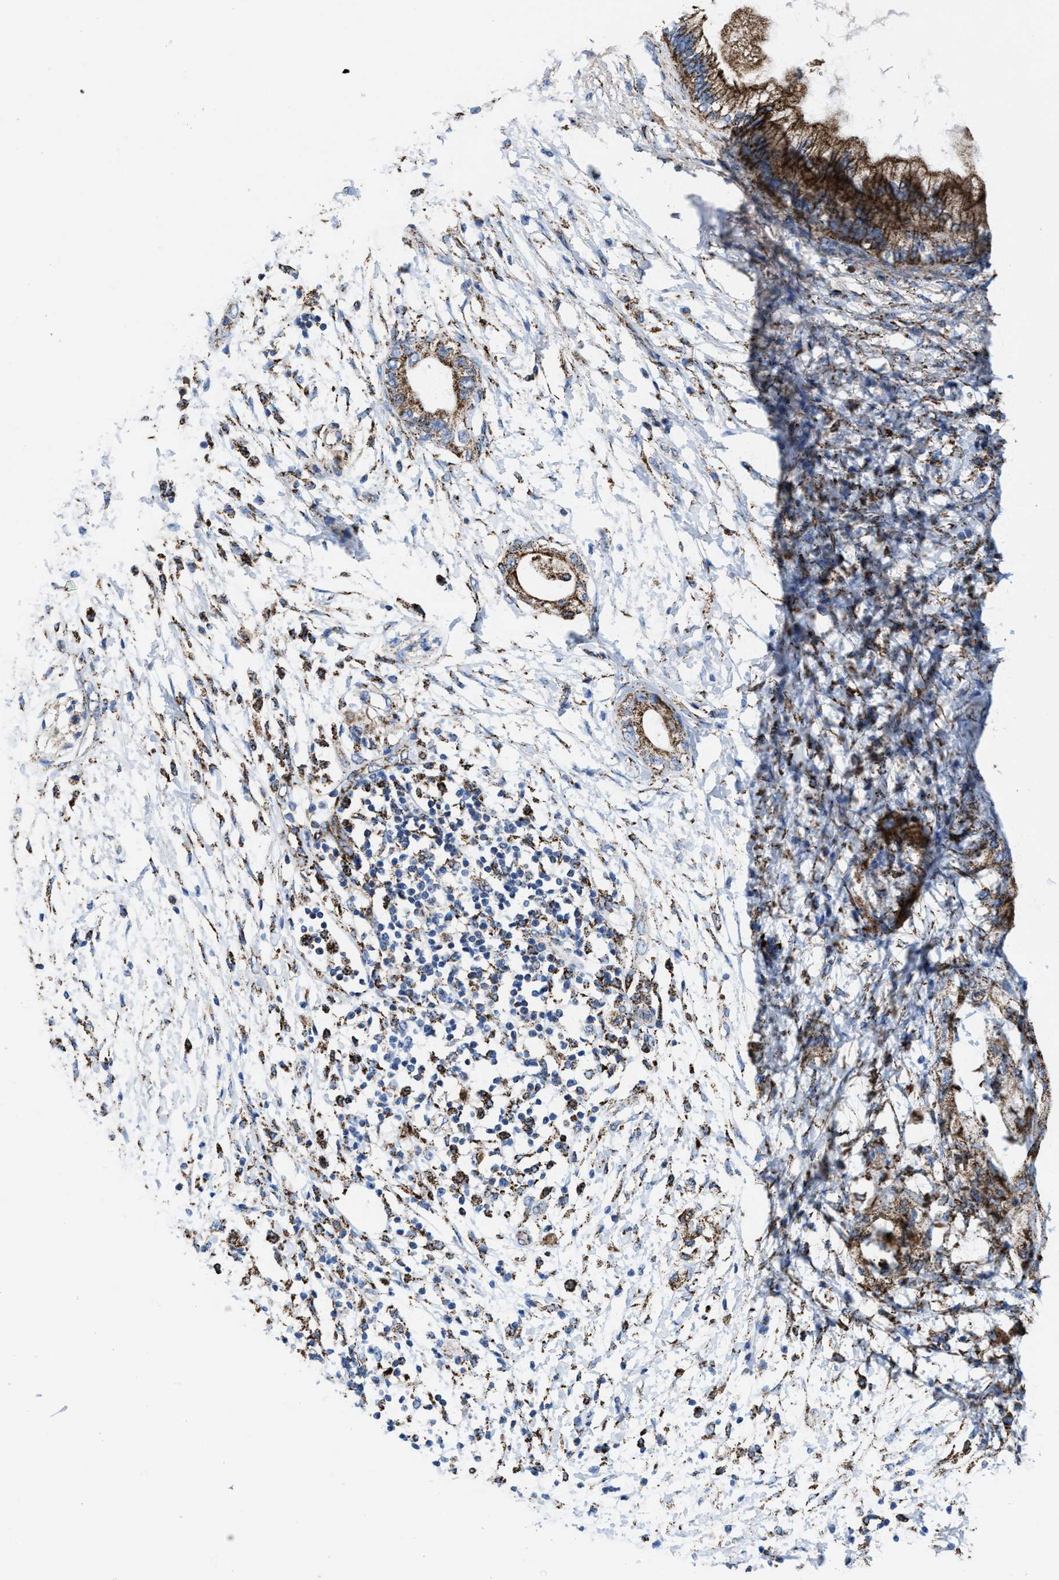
{"staining": {"intensity": "strong", "quantity": ">75%", "location": "cytoplasmic/membranous"}, "tissue": "adipose tissue", "cell_type": "Adipocytes", "image_type": "normal", "snomed": [{"axis": "morphology", "description": "Normal tissue, NOS"}, {"axis": "morphology", "description": "Adenocarcinoma, NOS"}, {"axis": "topography", "description": "Duodenum"}, {"axis": "topography", "description": "Peripheral nerve tissue"}], "caption": "This image demonstrates benign adipose tissue stained with immunohistochemistry (IHC) to label a protein in brown. The cytoplasmic/membranous of adipocytes show strong positivity for the protein. Nuclei are counter-stained blue.", "gene": "ALDH1B1", "patient": {"sex": "female", "age": 60}}